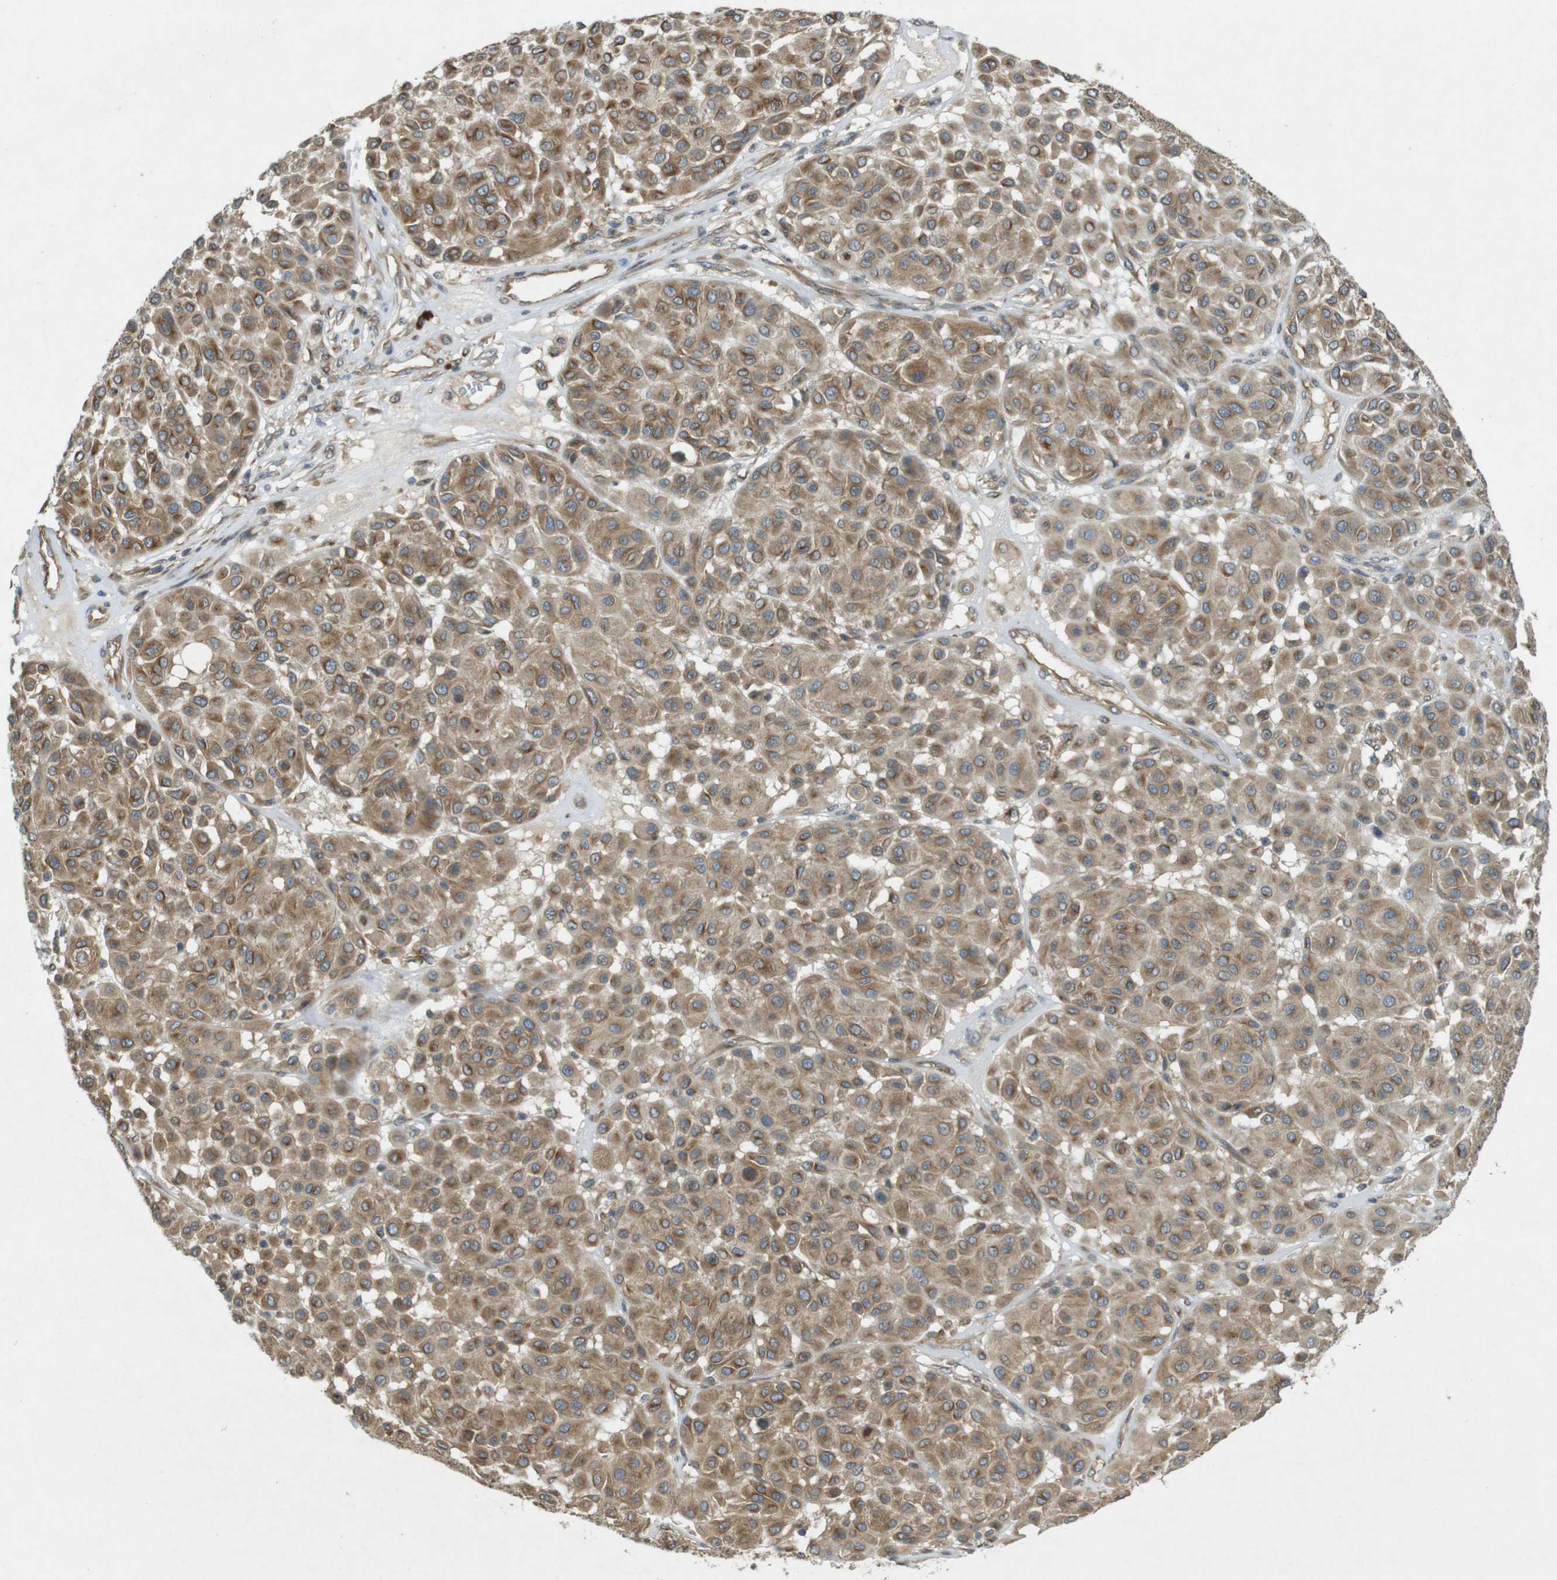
{"staining": {"intensity": "moderate", "quantity": ">75%", "location": "cytoplasmic/membranous"}, "tissue": "melanoma", "cell_type": "Tumor cells", "image_type": "cancer", "snomed": [{"axis": "morphology", "description": "Malignant melanoma, Metastatic site"}, {"axis": "topography", "description": "Soft tissue"}], "caption": "IHC micrograph of neoplastic tissue: human malignant melanoma (metastatic site) stained using IHC exhibits medium levels of moderate protein expression localized specifically in the cytoplasmic/membranous of tumor cells, appearing as a cytoplasmic/membranous brown color.", "gene": "KIF5B", "patient": {"sex": "male", "age": 41}}